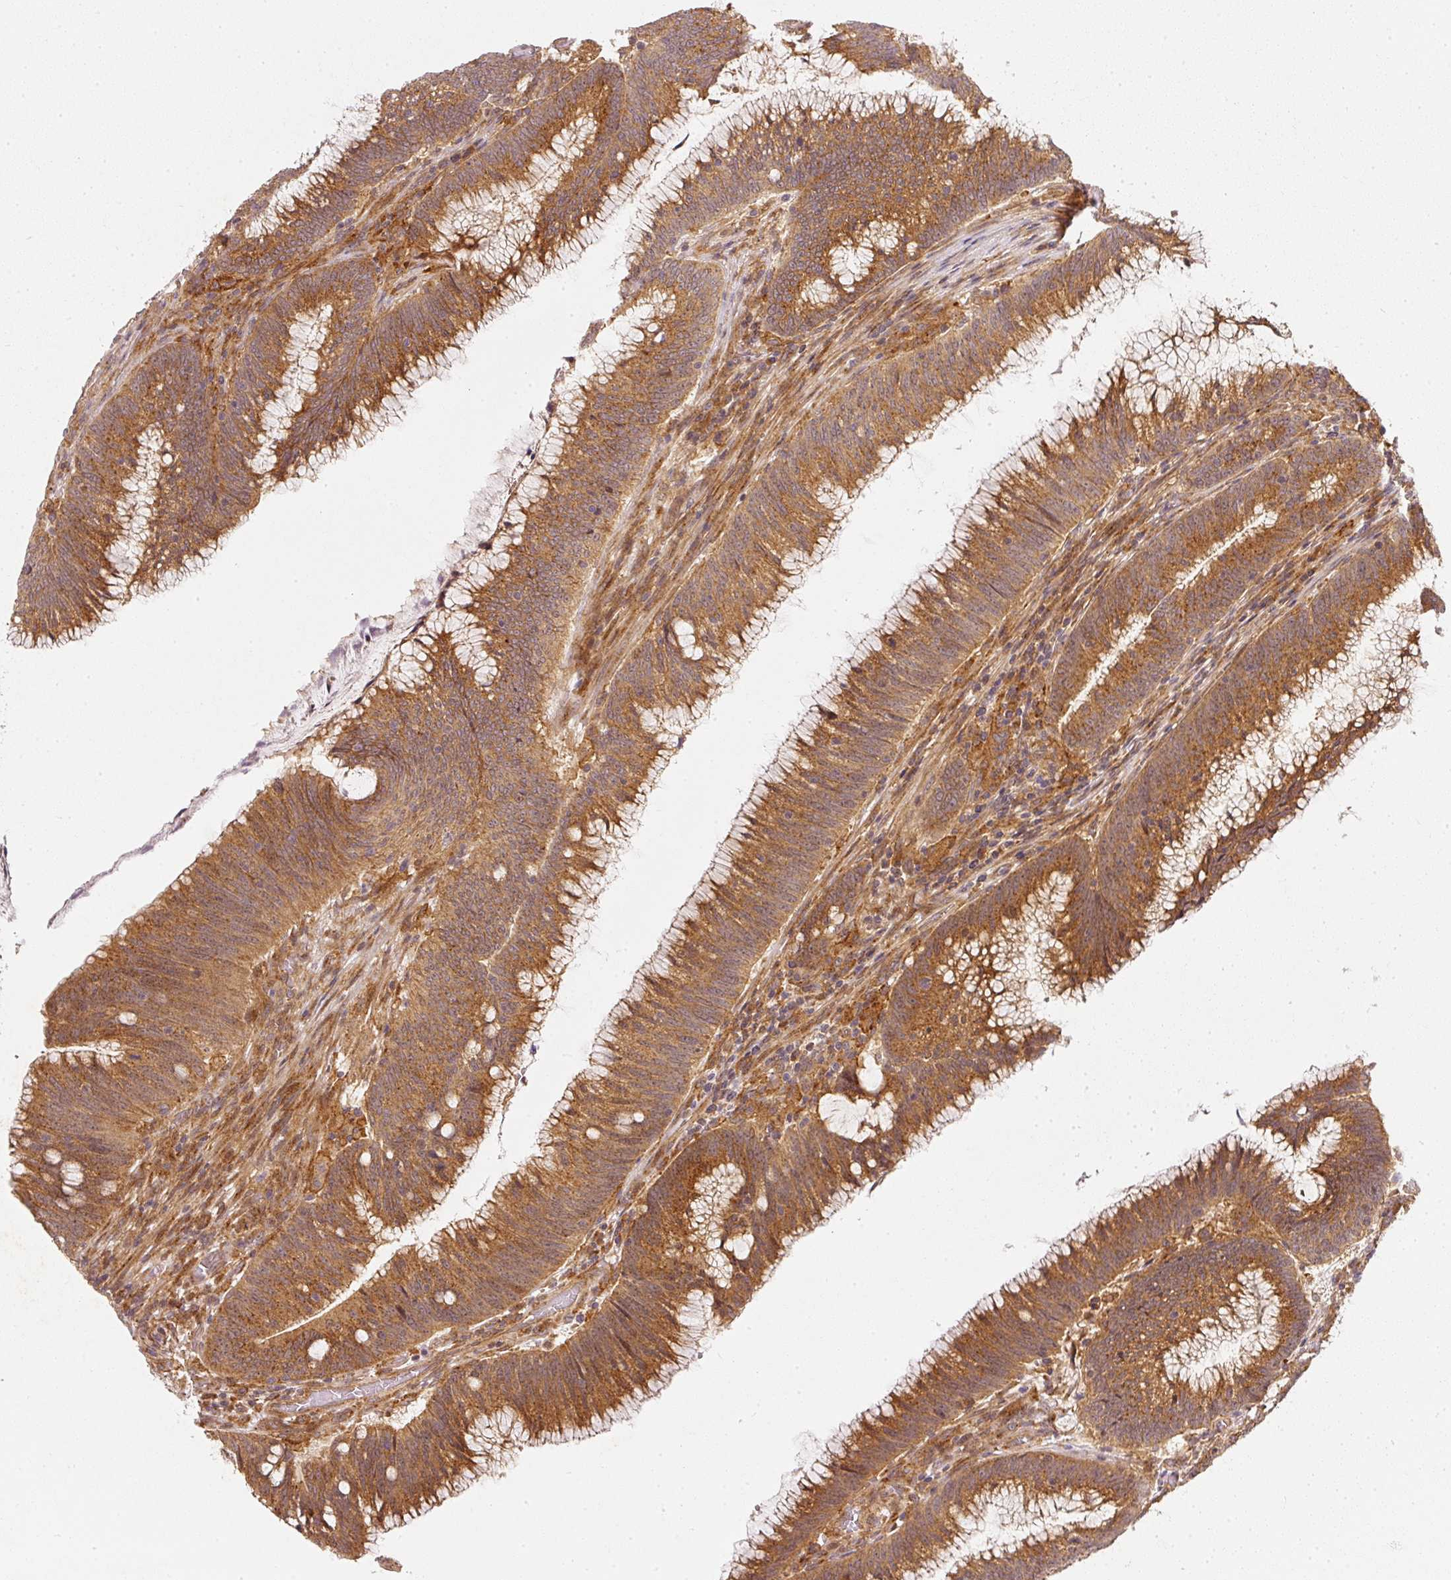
{"staining": {"intensity": "moderate", "quantity": ">75%", "location": "cytoplasmic/membranous"}, "tissue": "colorectal cancer", "cell_type": "Tumor cells", "image_type": "cancer", "snomed": [{"axis": "morphology", "description": "Adenocarcinoma, NOS"}, {"axis": "topography", "description": "Rectum"}], "caption": "Brown immunohistochemical staining in human adenocarcinoma (colorectal) displays moderate cytoplasmic/membranous positivity in approximately >75% of tumor cells. (IHC, brightfield microscopy, high magnification).", "gene": "ZNF580", "patient": {"sex": "female", "age": 77}}